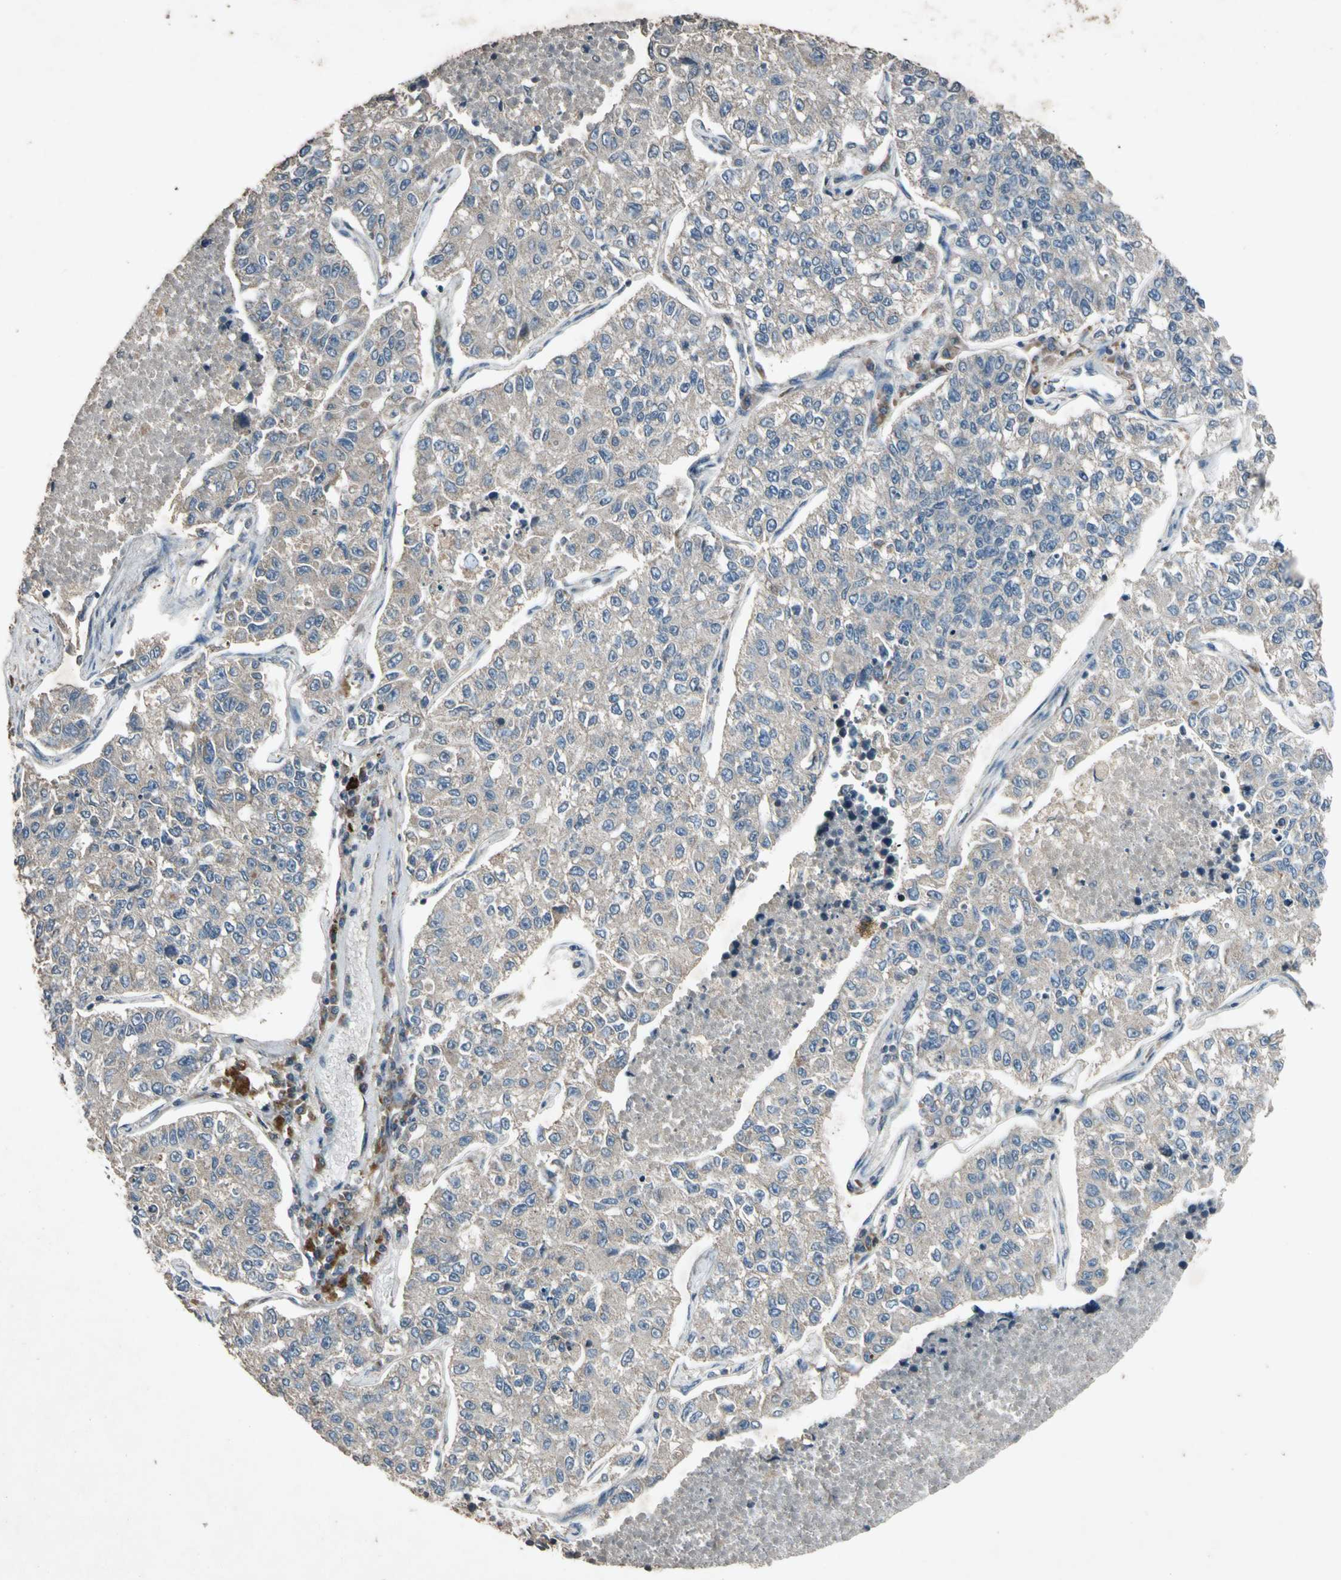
{"staining": {"intensity": "weak", "quantity": "25%-75%", "location": "cytoplasmic/membranous"}, "tissue": "lung cancer", "cell_type": "Tumor cells", "image_type": "cancer", "snomed": [{"axis": "morphology", "description": "Adenocarcinoma, NOS"}, {"axis": "topography", "description": "Lung"}], "caption": "This is an image of immunohistochemistry staining of lung cancer, which shows weak expression in the cytoplasmic/membranous of tumor cells.", "gene": "GPLD1", "patient": {"sex": "male", "age": 49}}